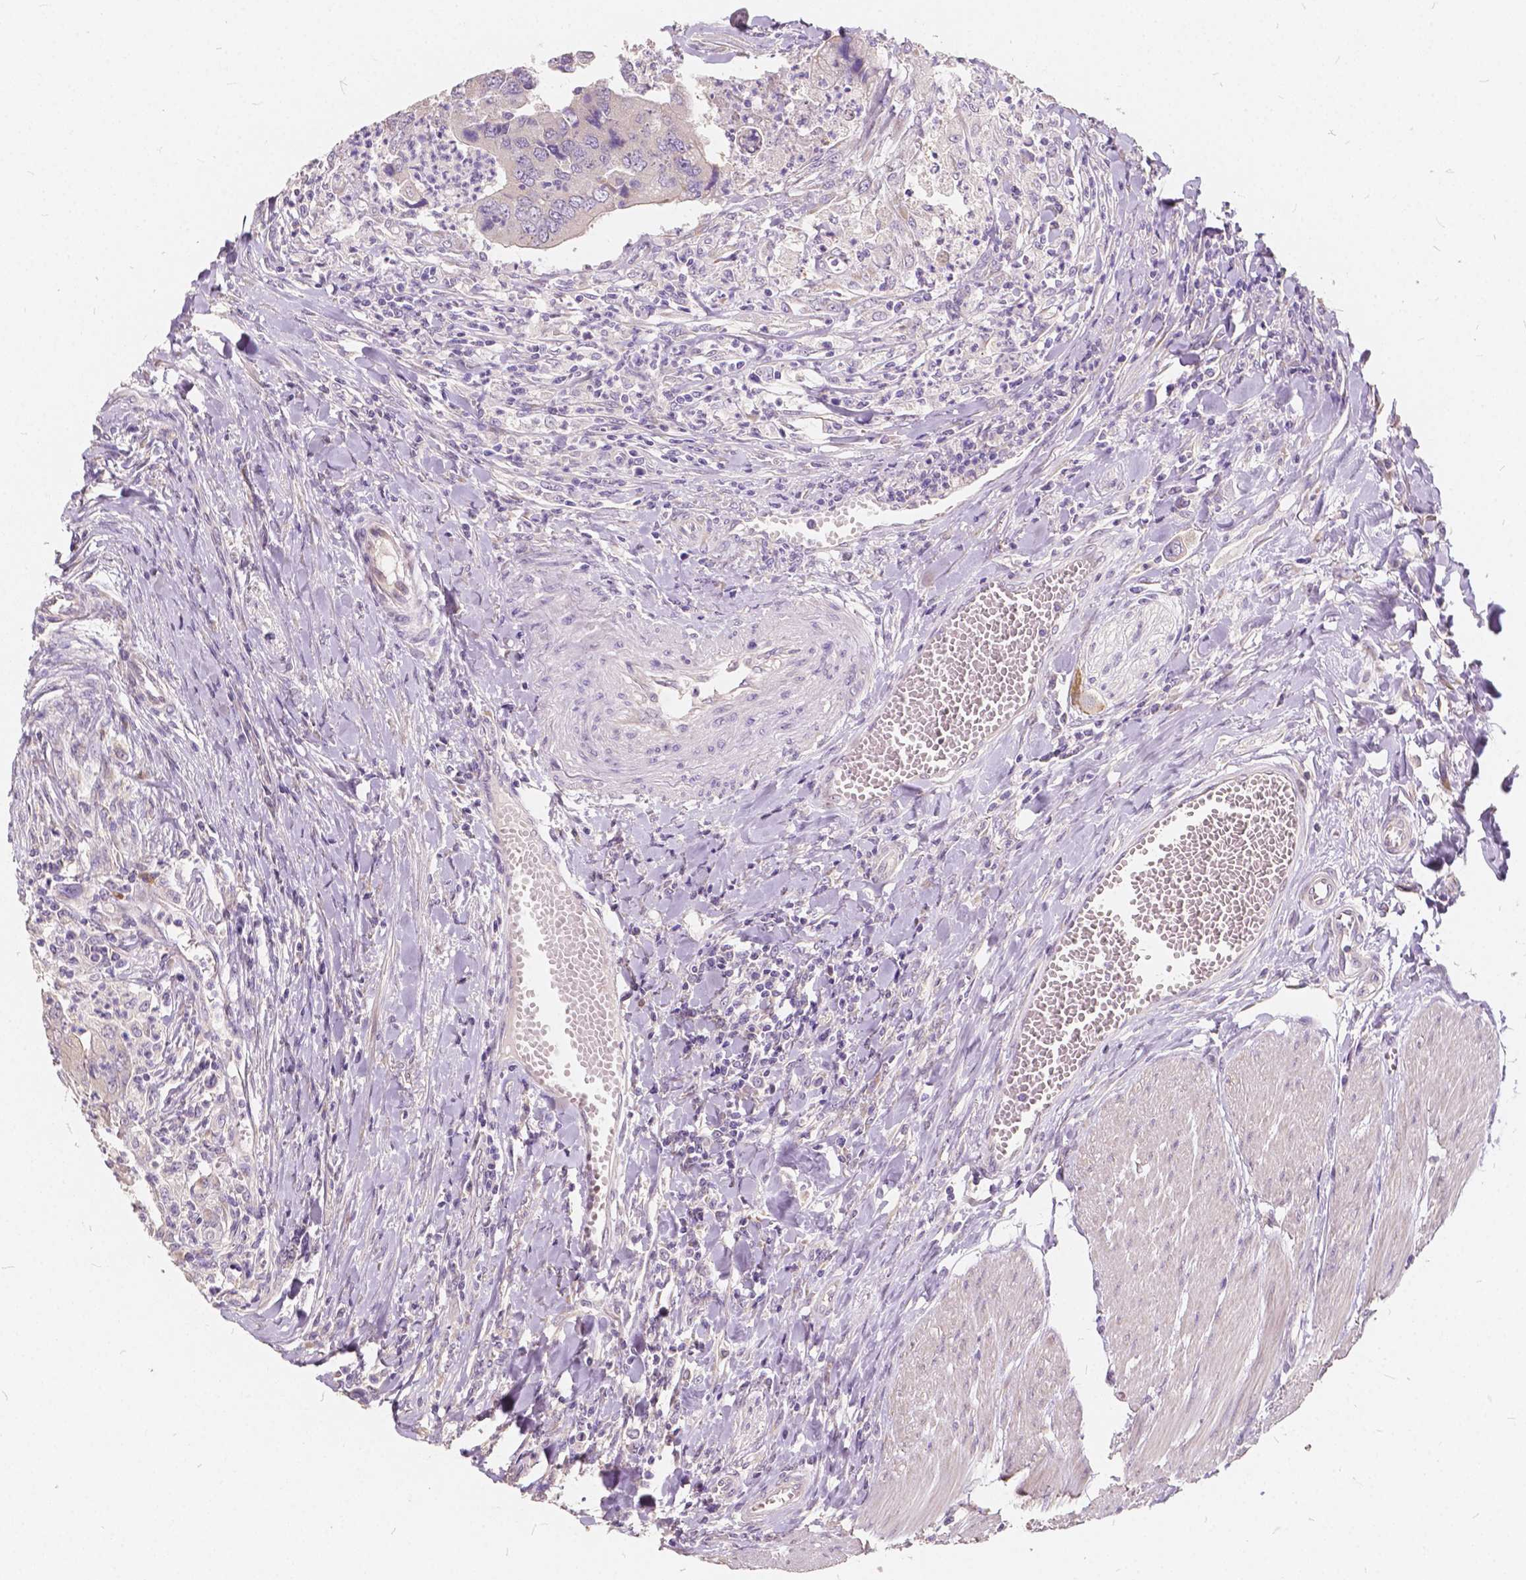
{"staining": {"intensity": "negative", "quantity": "none", "location": "none"}, "tissue": "colorectal cancer", "cell_type": "Tumor cells", "image_type": "cancer", "snomed": [{"axis": "morphology", "description": "Adenocarcinoma, NOS"}, {"axis": "topography", "description": "Colon"}], "caption": "This is a micrograph of immunohistochemistry staining of adenocarcinoma (colorectal), which shows no staining in tumor cells.", "gene": "SLC7A8", "patient": {"sex": "female", "age": 67}}